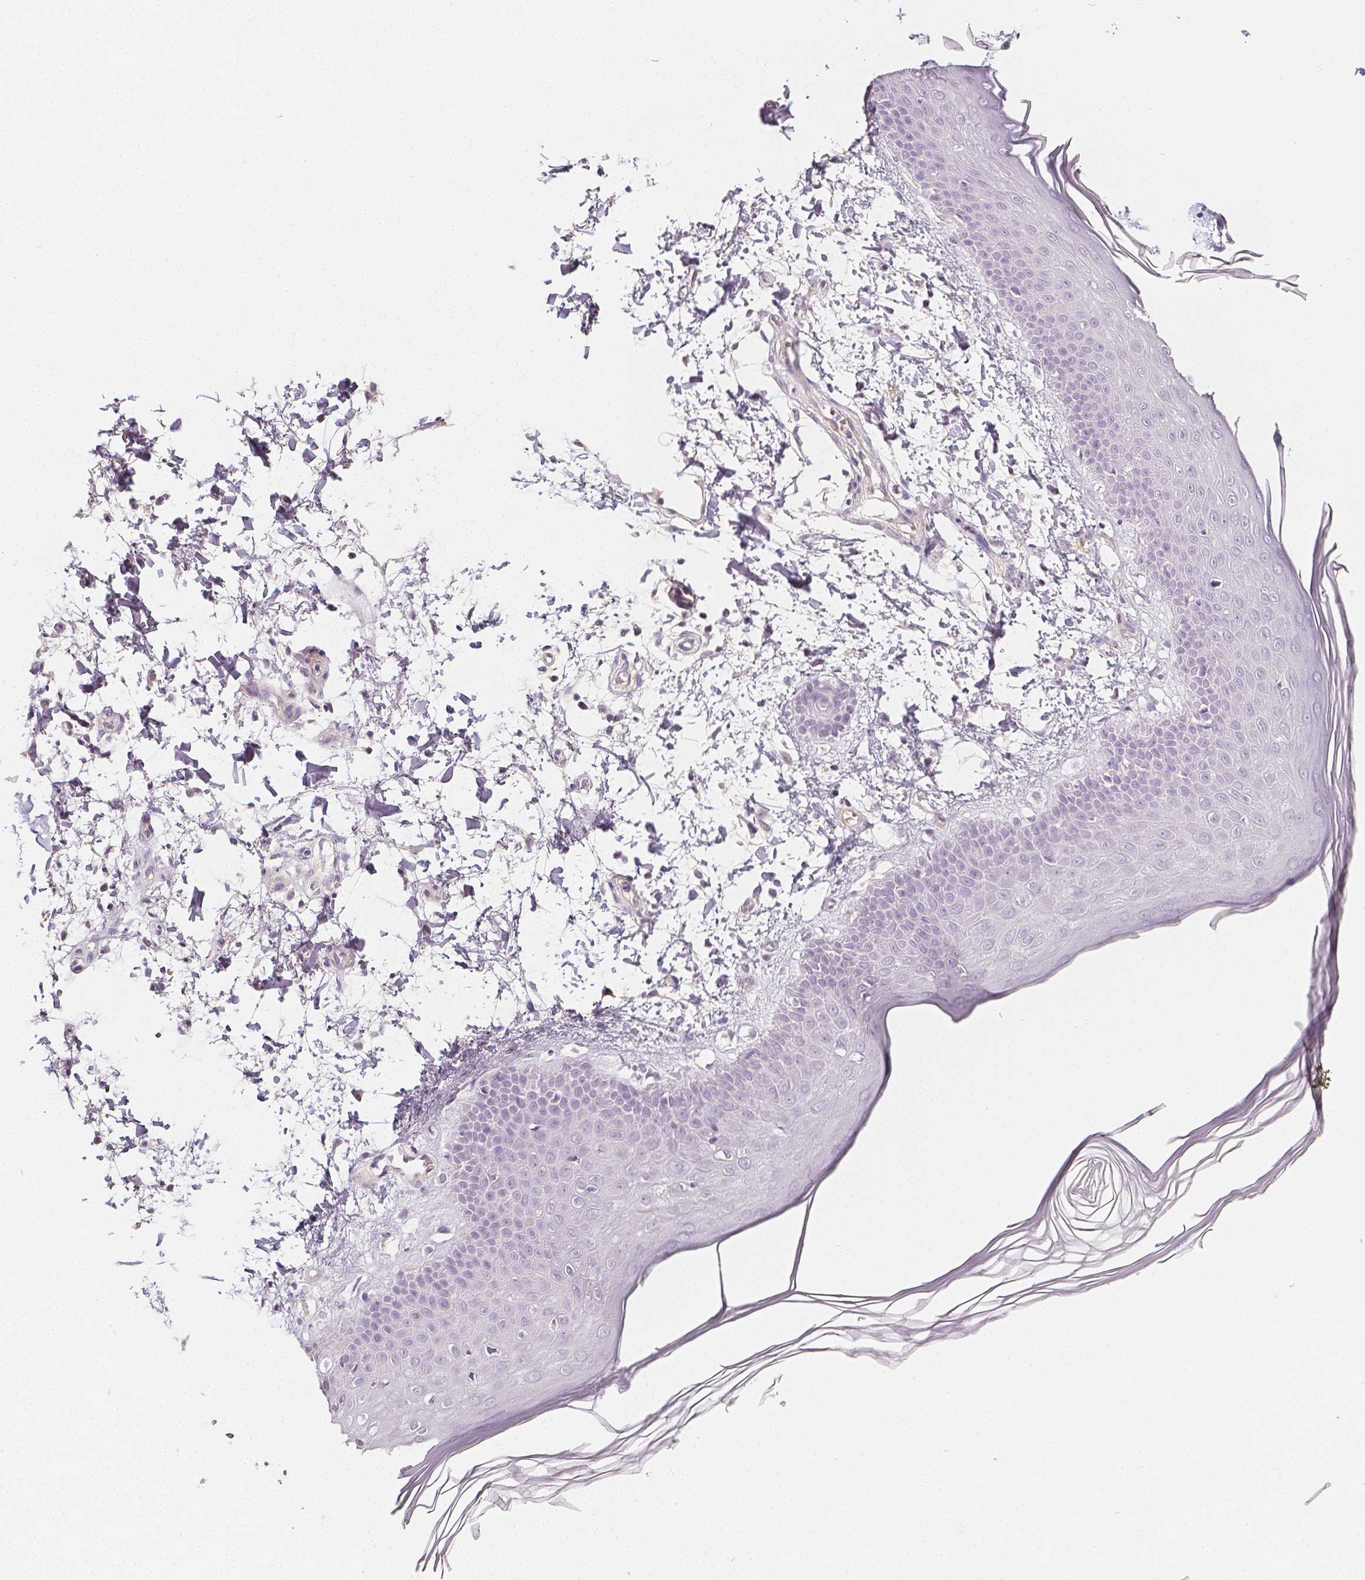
{"staining": {"intensity": "weak", "quantity": "<25%", "location": "cytoplasmic/membranous"}, "tissue": "skin", "cell_type": "Fibroblasts", "image_type": "normal", "snomed": [{"axis": "morphology", "description": "Normal tissue, NOS"}, {"axis": "topography", "description": "Skin"}], "caption": "The micrograph demonstrates no staining of fibroblasts in unremarkable skin.", "gene": "THY1", "patient": {"sex": "female", "age": 62}}